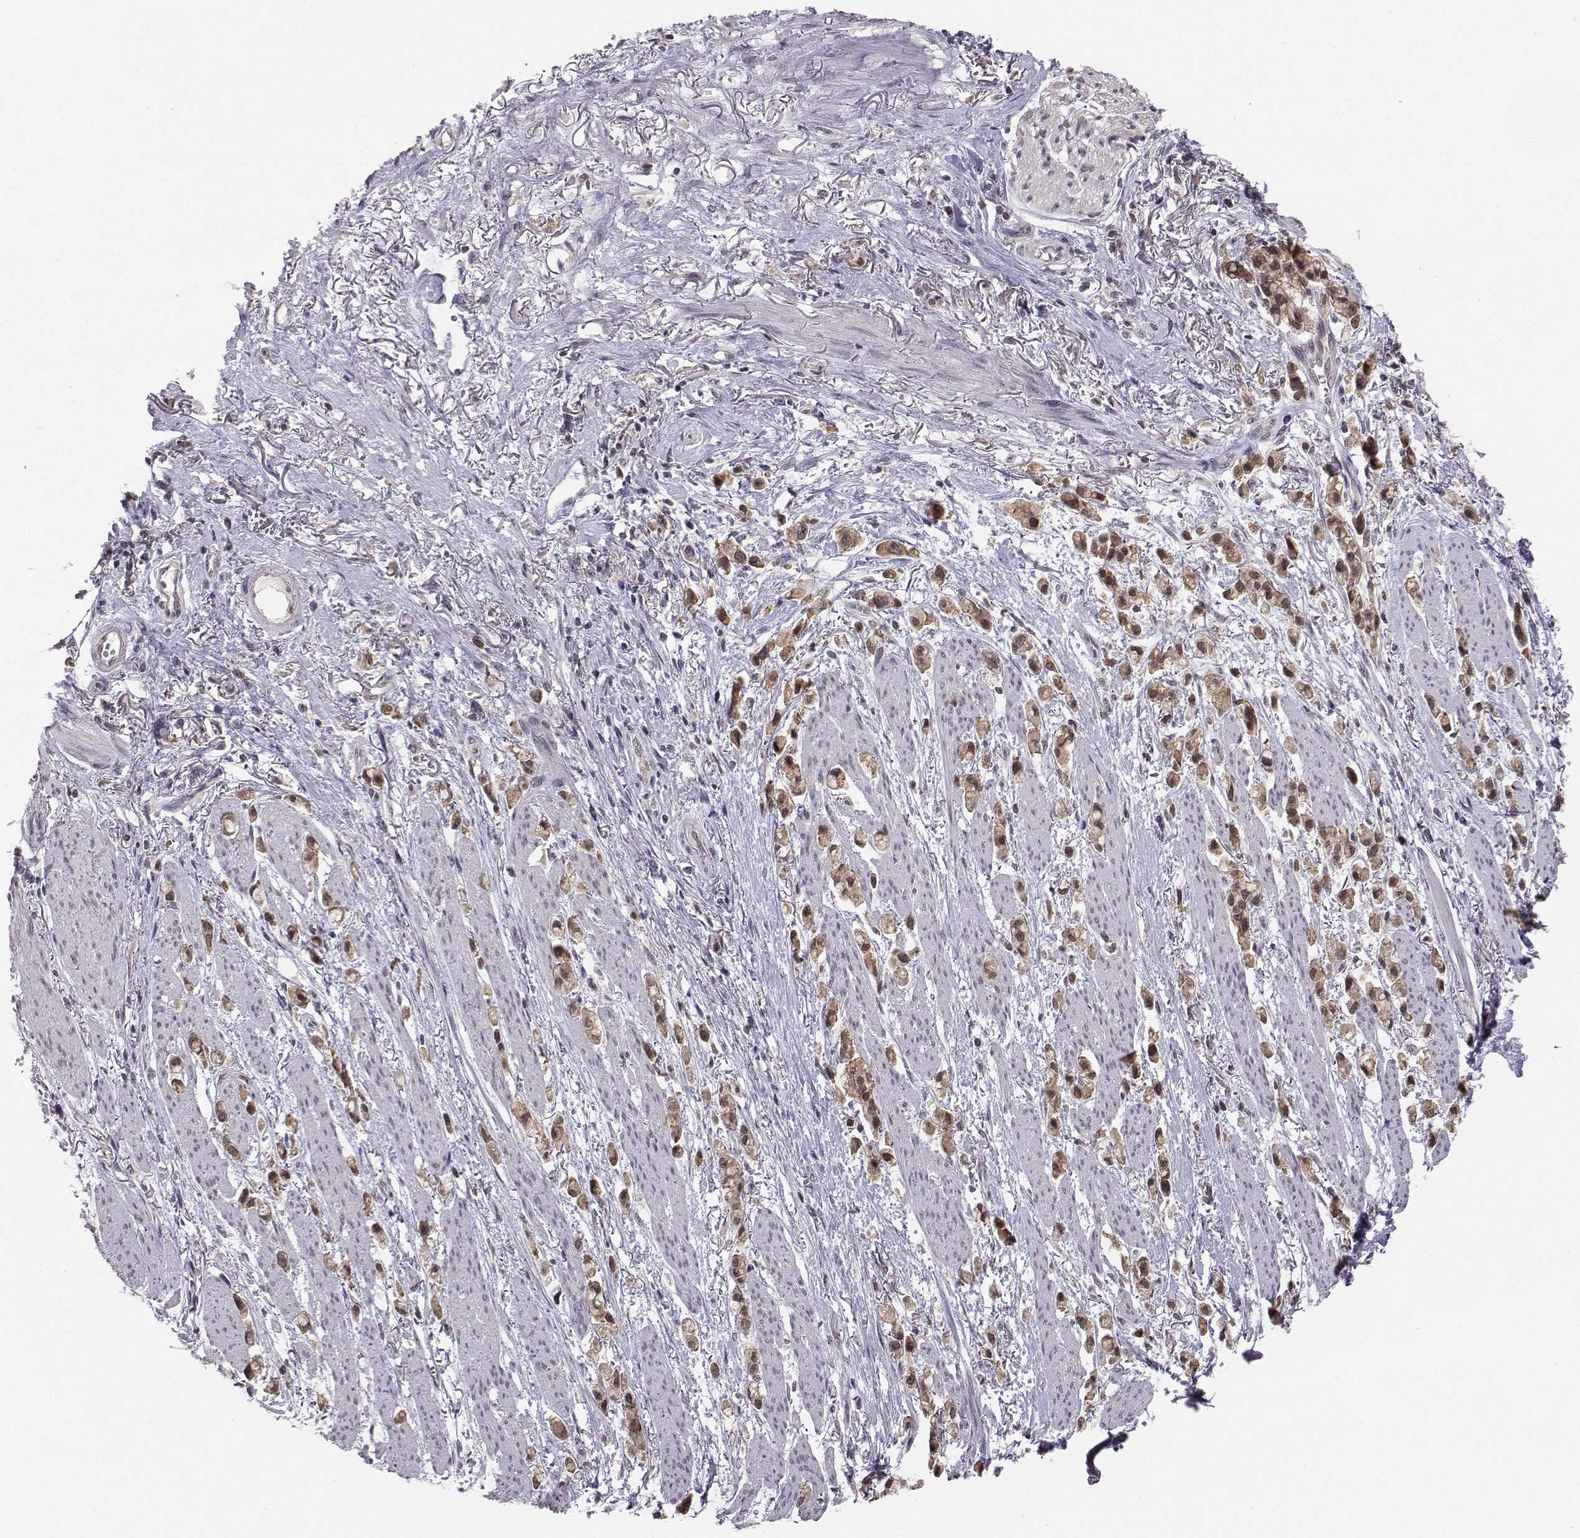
{"staining": {"intensity": "moderate", "quantity": ">75%", "location": "cytoplasmic/membranous"}, "tissue": "stomach cancer", "cell_type": "Tumor cells", "image_type": "cancer", "snomed": [{"axis": "morphology", "description": "Adenocarcinoma, NOS"}, {"axis": "topography", "description": "Stomach"}], "caption": "A medium amount of moderate cytoplasmic/membranous staining is present in approximately >75% of tumor cells in stomach cancer (adenocarcinoma) tissue.", "gene": "KIF13B", "patient": {"sex": "female", "age": 81}}